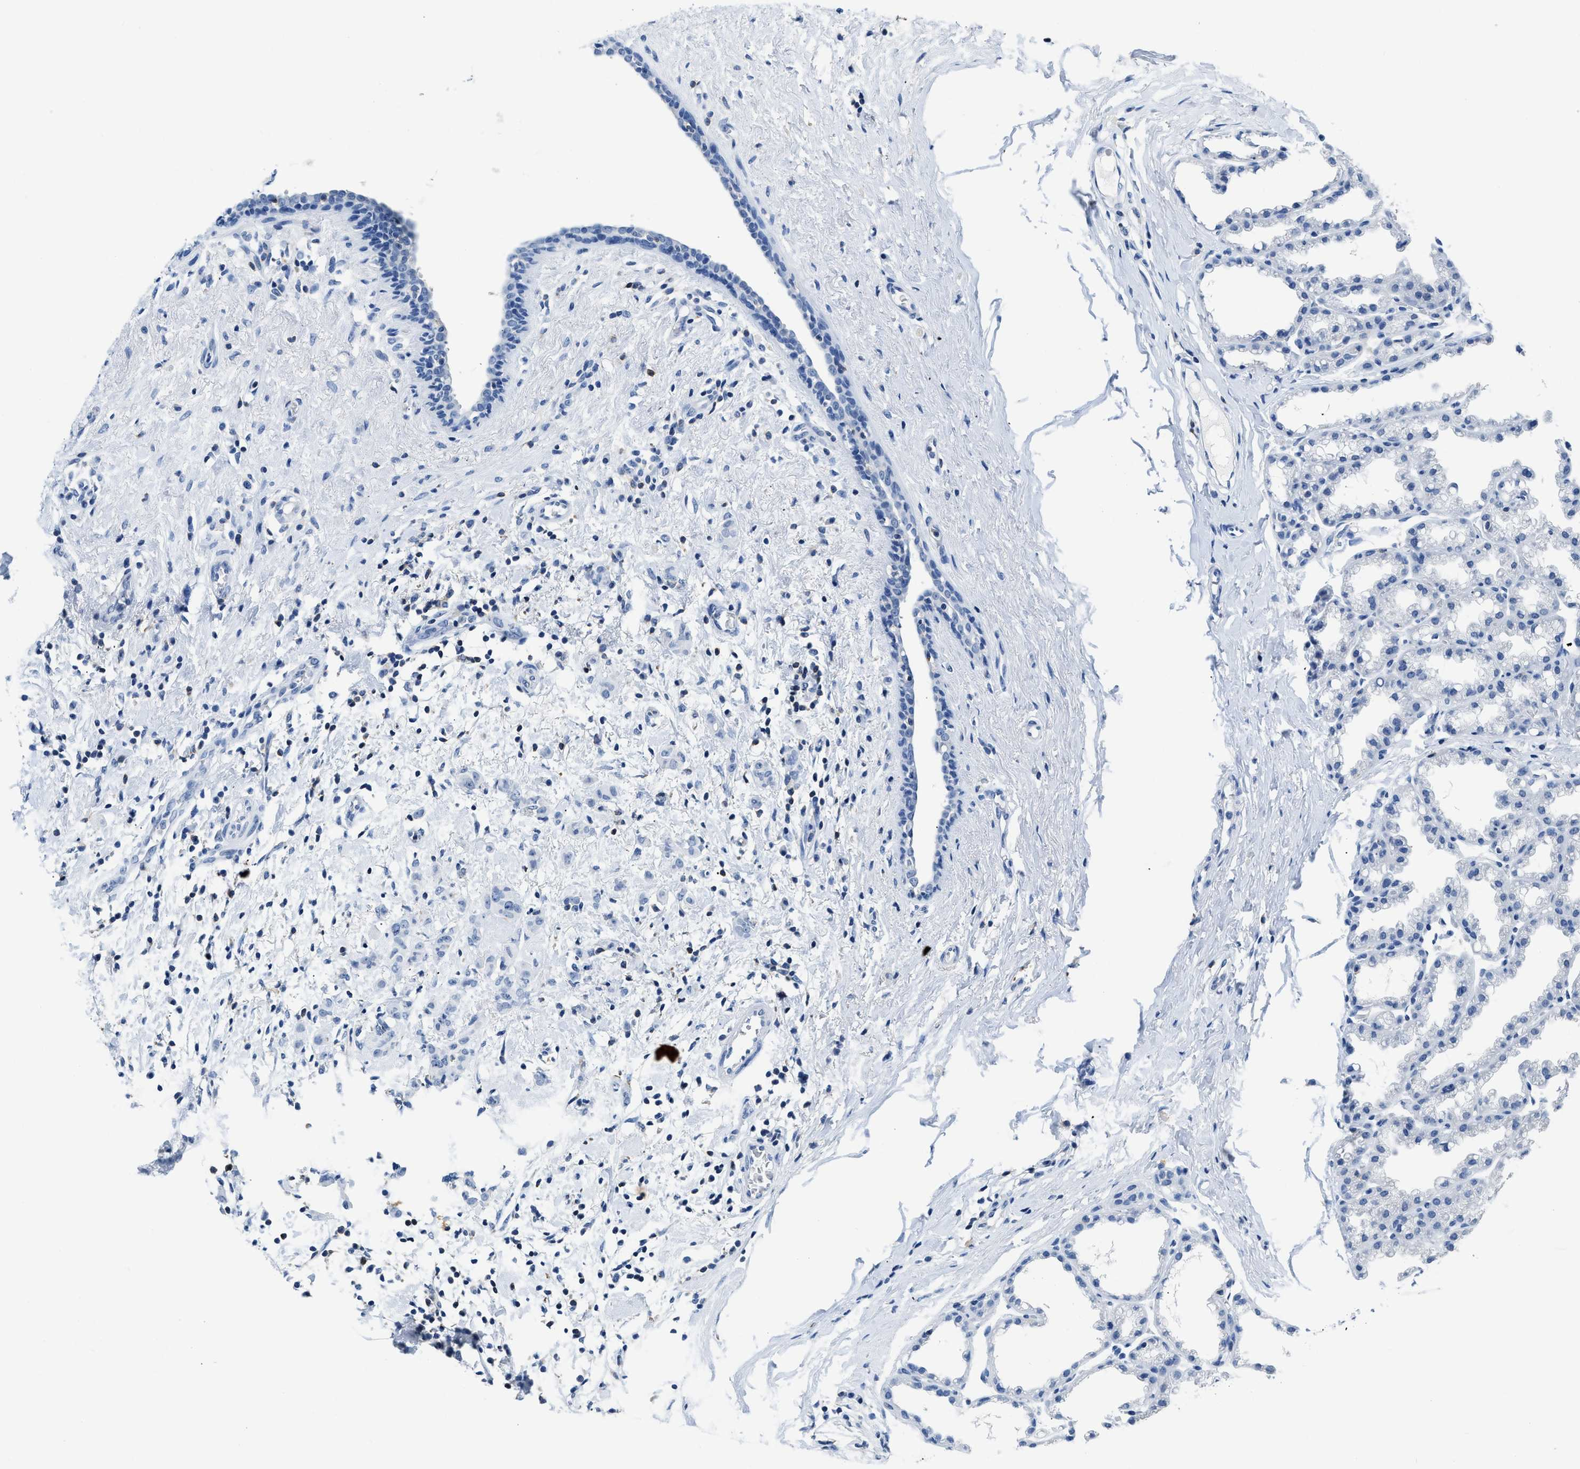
{"staining": {"intensity": "negative", "quantity": "none", "location": "none"}, "tissue": "breast cancer", "cell_type": "Tumor cells", "image_type": "cancer", "snomed": [{"axis": "morphology", "description": "Normal tissue, NOS"}, {"axis": "morphology", "description": "Duct carcinoma"}, {"axis": "topography", "description": "Breast"}], "caption": "Intraductal carcinoma (breast) was stained to show a protein in brown. There is no significant expression in tumor cells. The staining was performed using DAB to visualize the protein expression in brown, while the nuclei were stained in blue with hematoxylin (Magnification: 20x).", "gene": "NFATC2", "patient": {"sex": "female", "age": 40}}